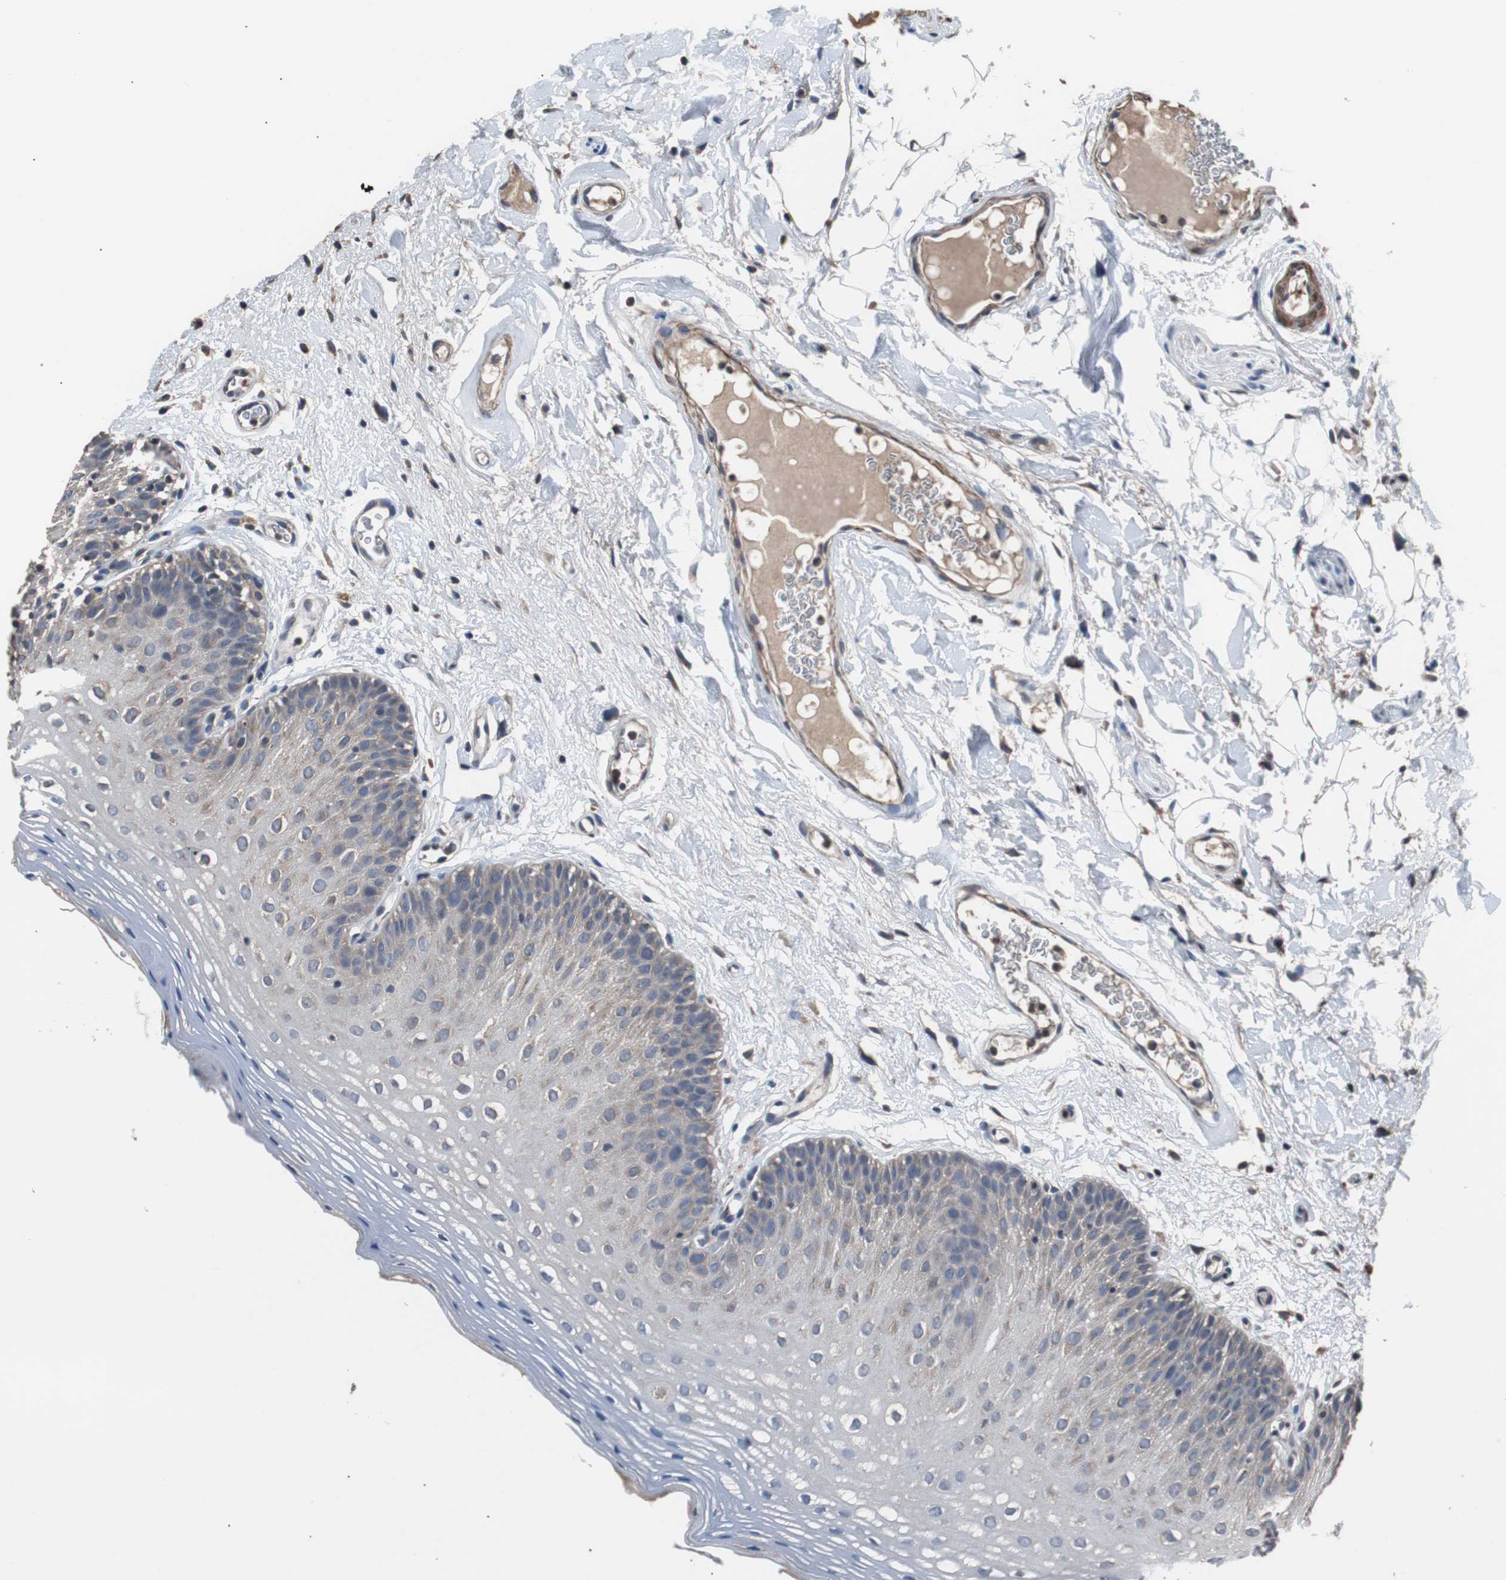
{"staining": {"intensity": "weak", "quantity": "25%-75%", "location": "cytoplasmic/membranous"}, "tissue": "oral mucosa", "cell_type": "Squamous epithelial cells", "image_type": "normal", "snomed": [{"axis": "morphology", "description": "Normal tissue, NOS"}, {"axis": "morphology", "description": "Squamous cell carcinoma, NOS"}, {"axis": "topography", "description": "Skeletal muscle"}, {"axis": "topography", "description": "Oral tissue"}], "caption": "Immunohistochemistry (IHC) (DAB (3,3'-diaminobenzidine)) staining of unremarkable oral mucosa shows weak cytoplasmic/membranous protein expression in about 25%-75% of squamous epithelial cells.", "gene": "PITRM1", "patient": {"sex": "male", "age": 71}}